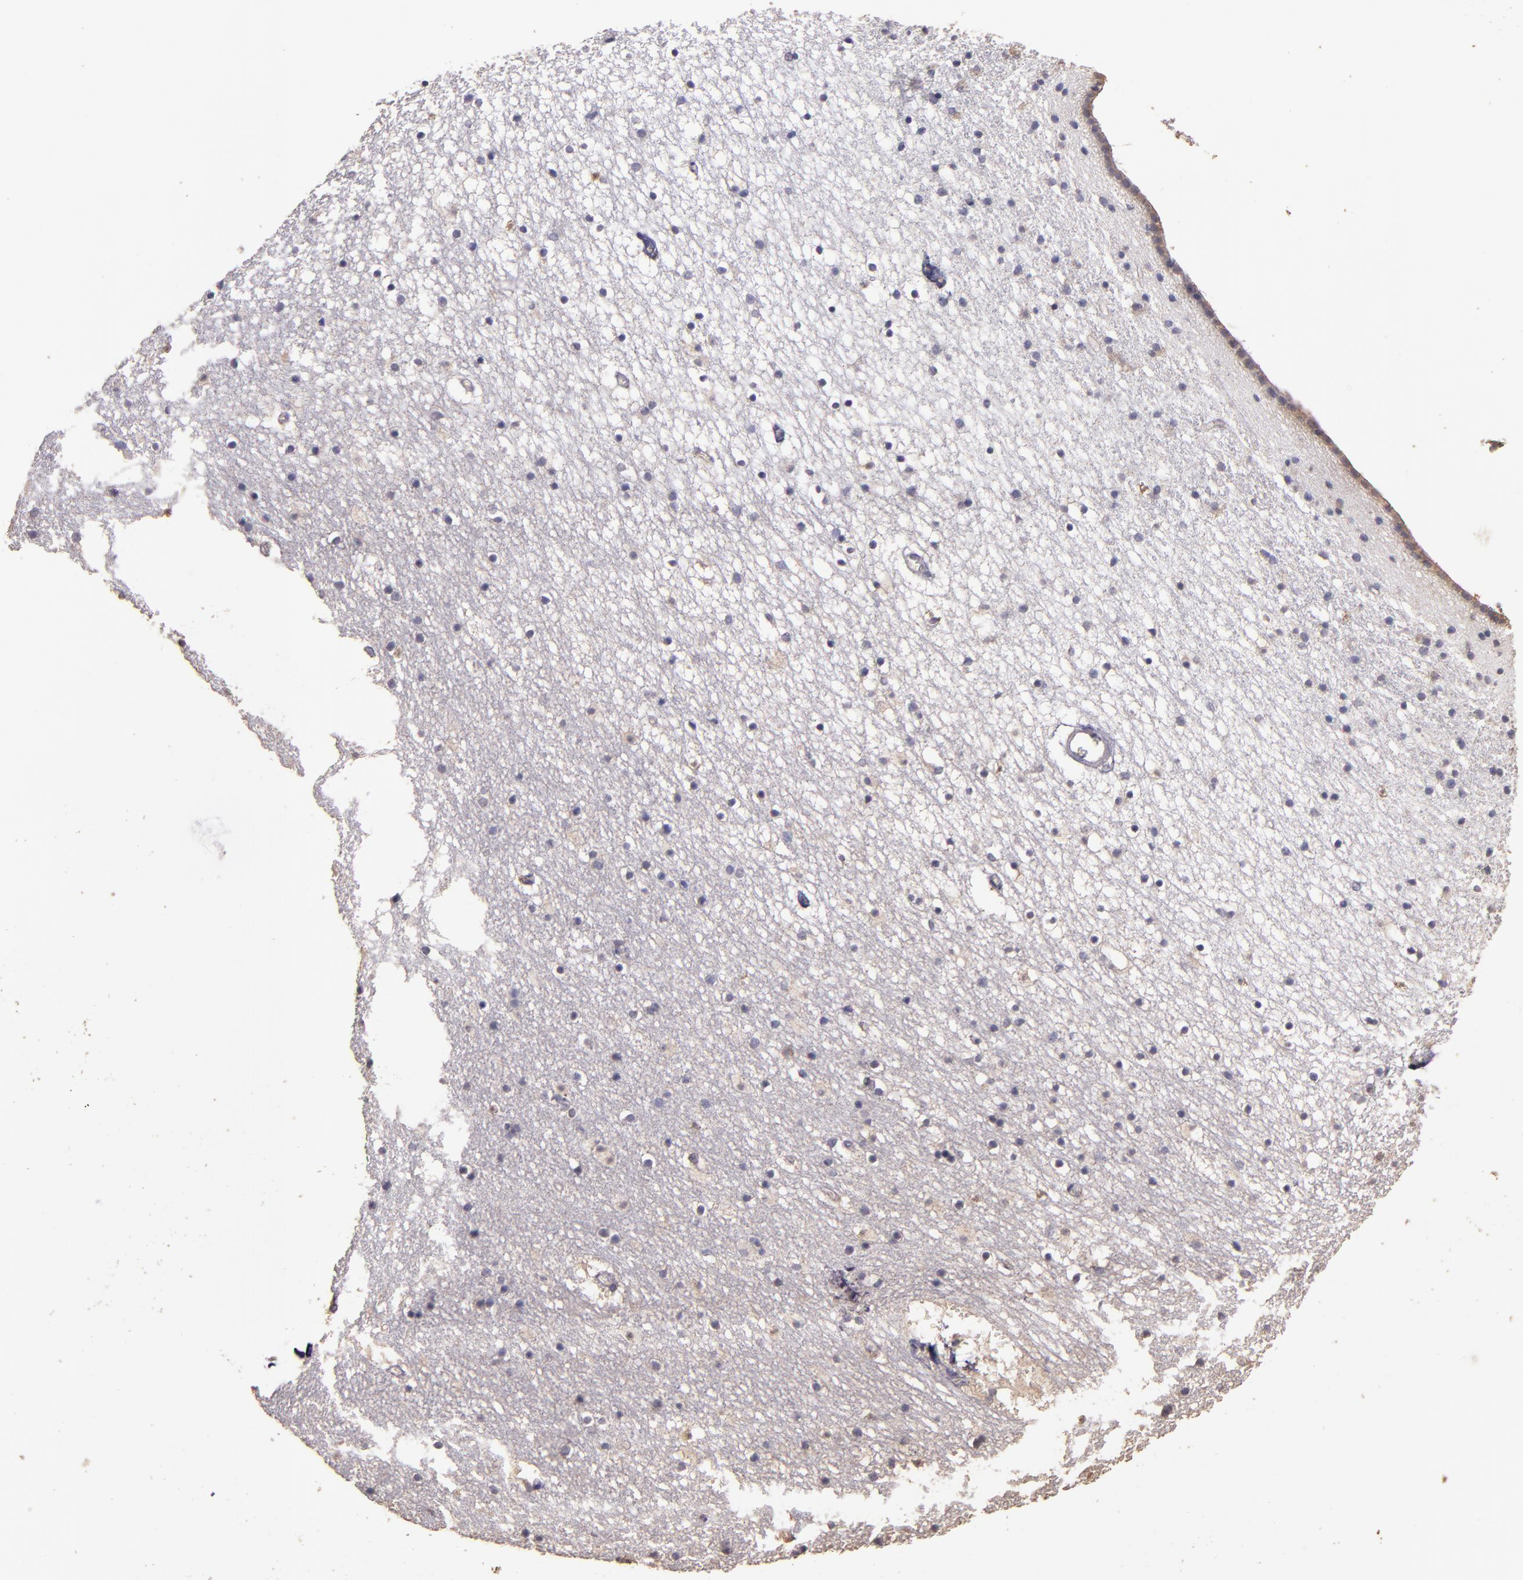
{"staining": {"intensity": "weak", "quantity": "<25%", "location": "cytoplasmic/membranous"}, "tissue": "caudate", "cell_type": "Glial cells", "image_type": "normal", "snomed": [{"axis": "morphology", "description": "Normal tissue, NOS"}, {"axis": "topography", "description": "Lateral ventricle wall"}], "caption": "A high-resolution micrograph shows immunohistochemistry (IHC) staining of unremarkable caudate, which shows no significant expression in glial cells.", "gene": "HECTD1", "patient": {"sex": "male", "age": 45}}